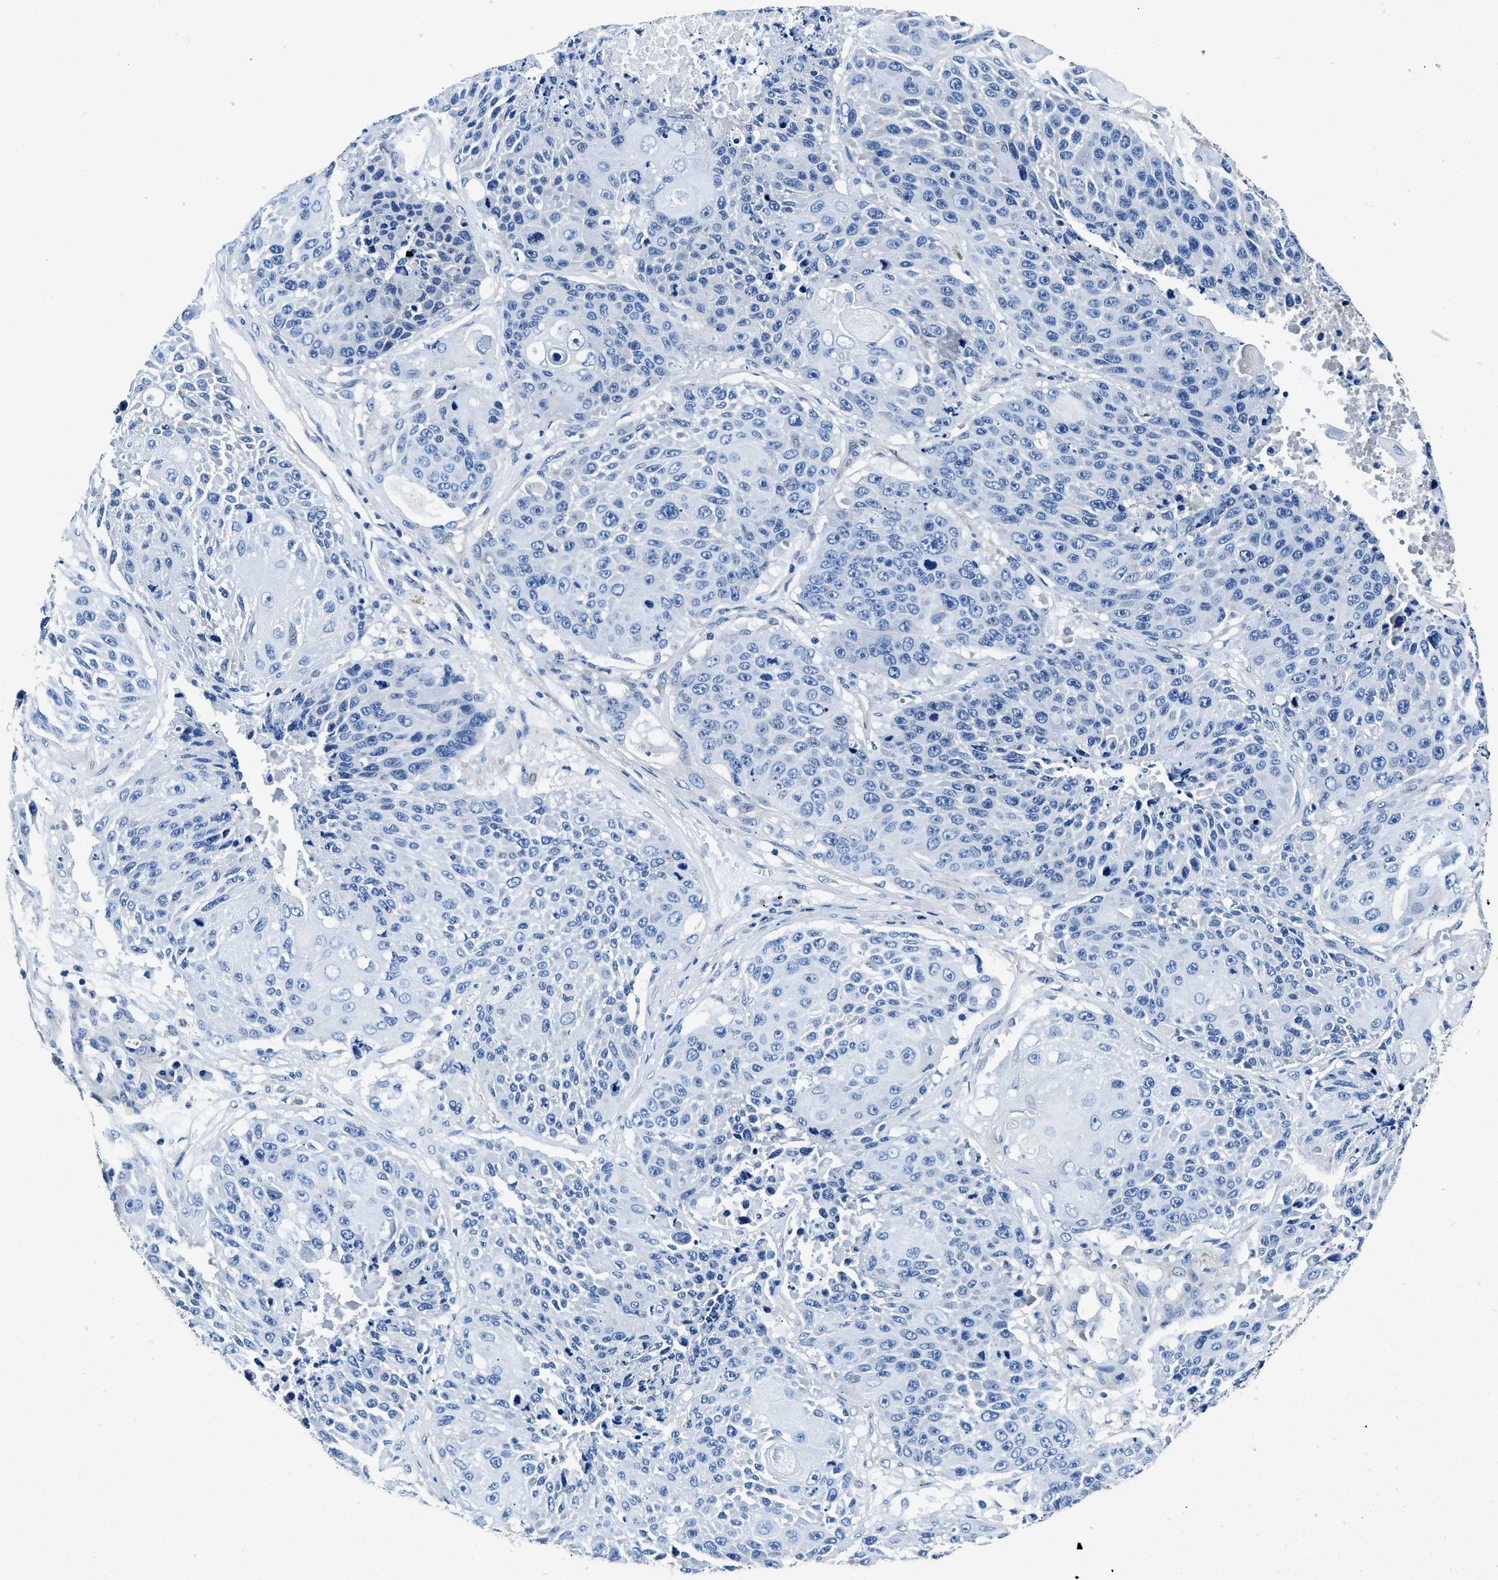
{"staining": {"intensity": "negative", "quantity": "none", "location": "none"}, "tissue": "lung cancer", "cell_type": "Tumor cells", "image_type": "cancer", "snomed": [{"axis": "morphology", "description": "Squamous cell carcinoma, NOS"}, {"axis": "topography", "description": "Lung"}], "caption": "Protein analysis of lung cancer reveals no significant staining in tumor cells.", "gene": "NEU1", "patient": {"sex": "male", "age": 61}}